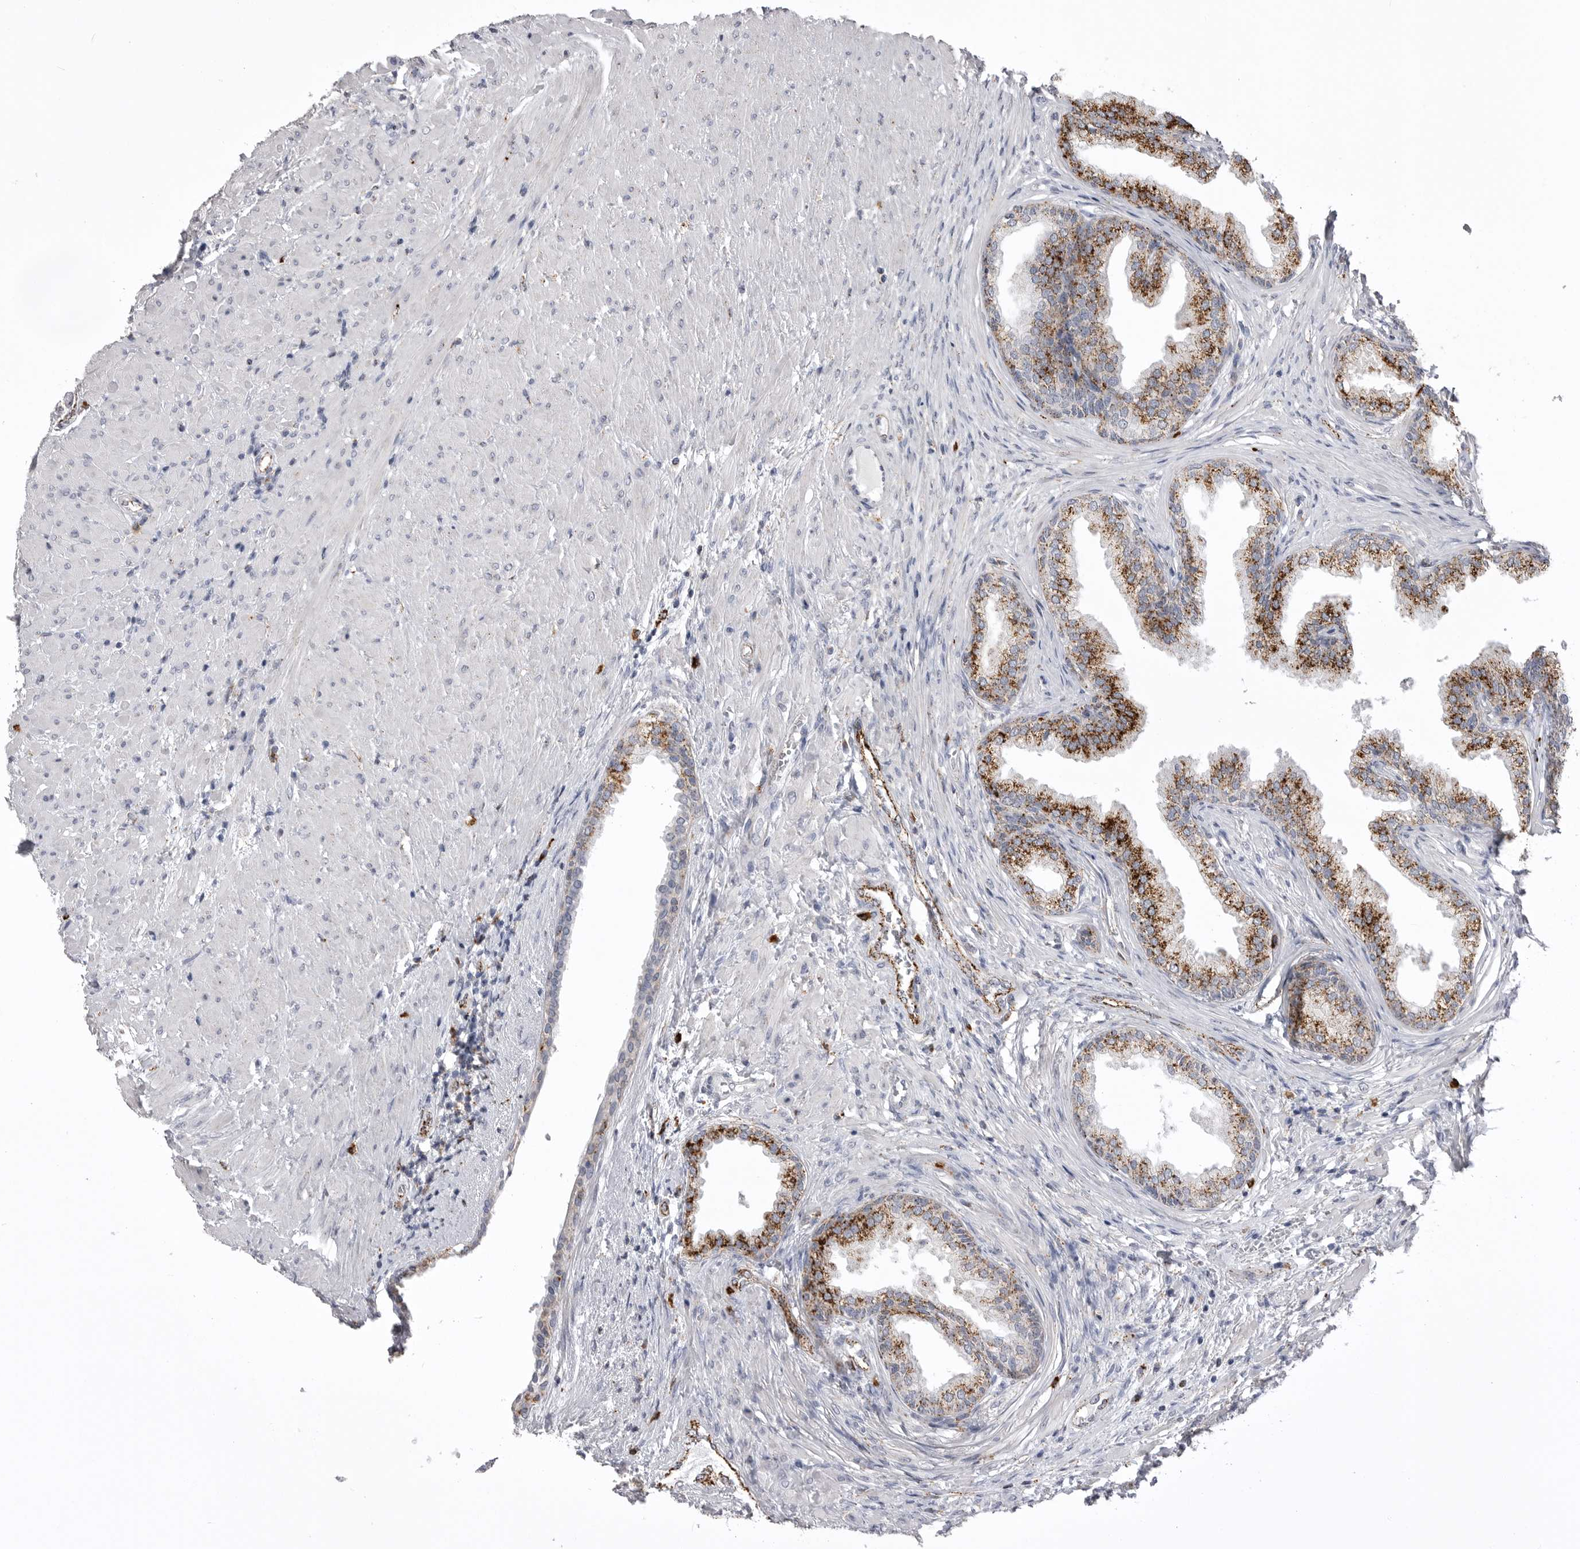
{"staining": {"intensity": "moderate", "quantity": "25%-75%", "location": "cytoplasmic/membranous"}, "tissue": "prostate", "cell_type": "Glandular cells", "image_type": "normal", "snomed": [{"axis": "morphology", "description": "Normal tissue, NOS"}, {"axis": "topography", "description": "Prostate"}], "caption": "The image exhibits immunohistochemical staining of unremarkable prostate. There is moderate cytoplasmic/membranous positivity is seen in approximately 25%-75% of glandular cells.", "gene": "PSPN", "patient": {"sex": "male", "age": 76}}